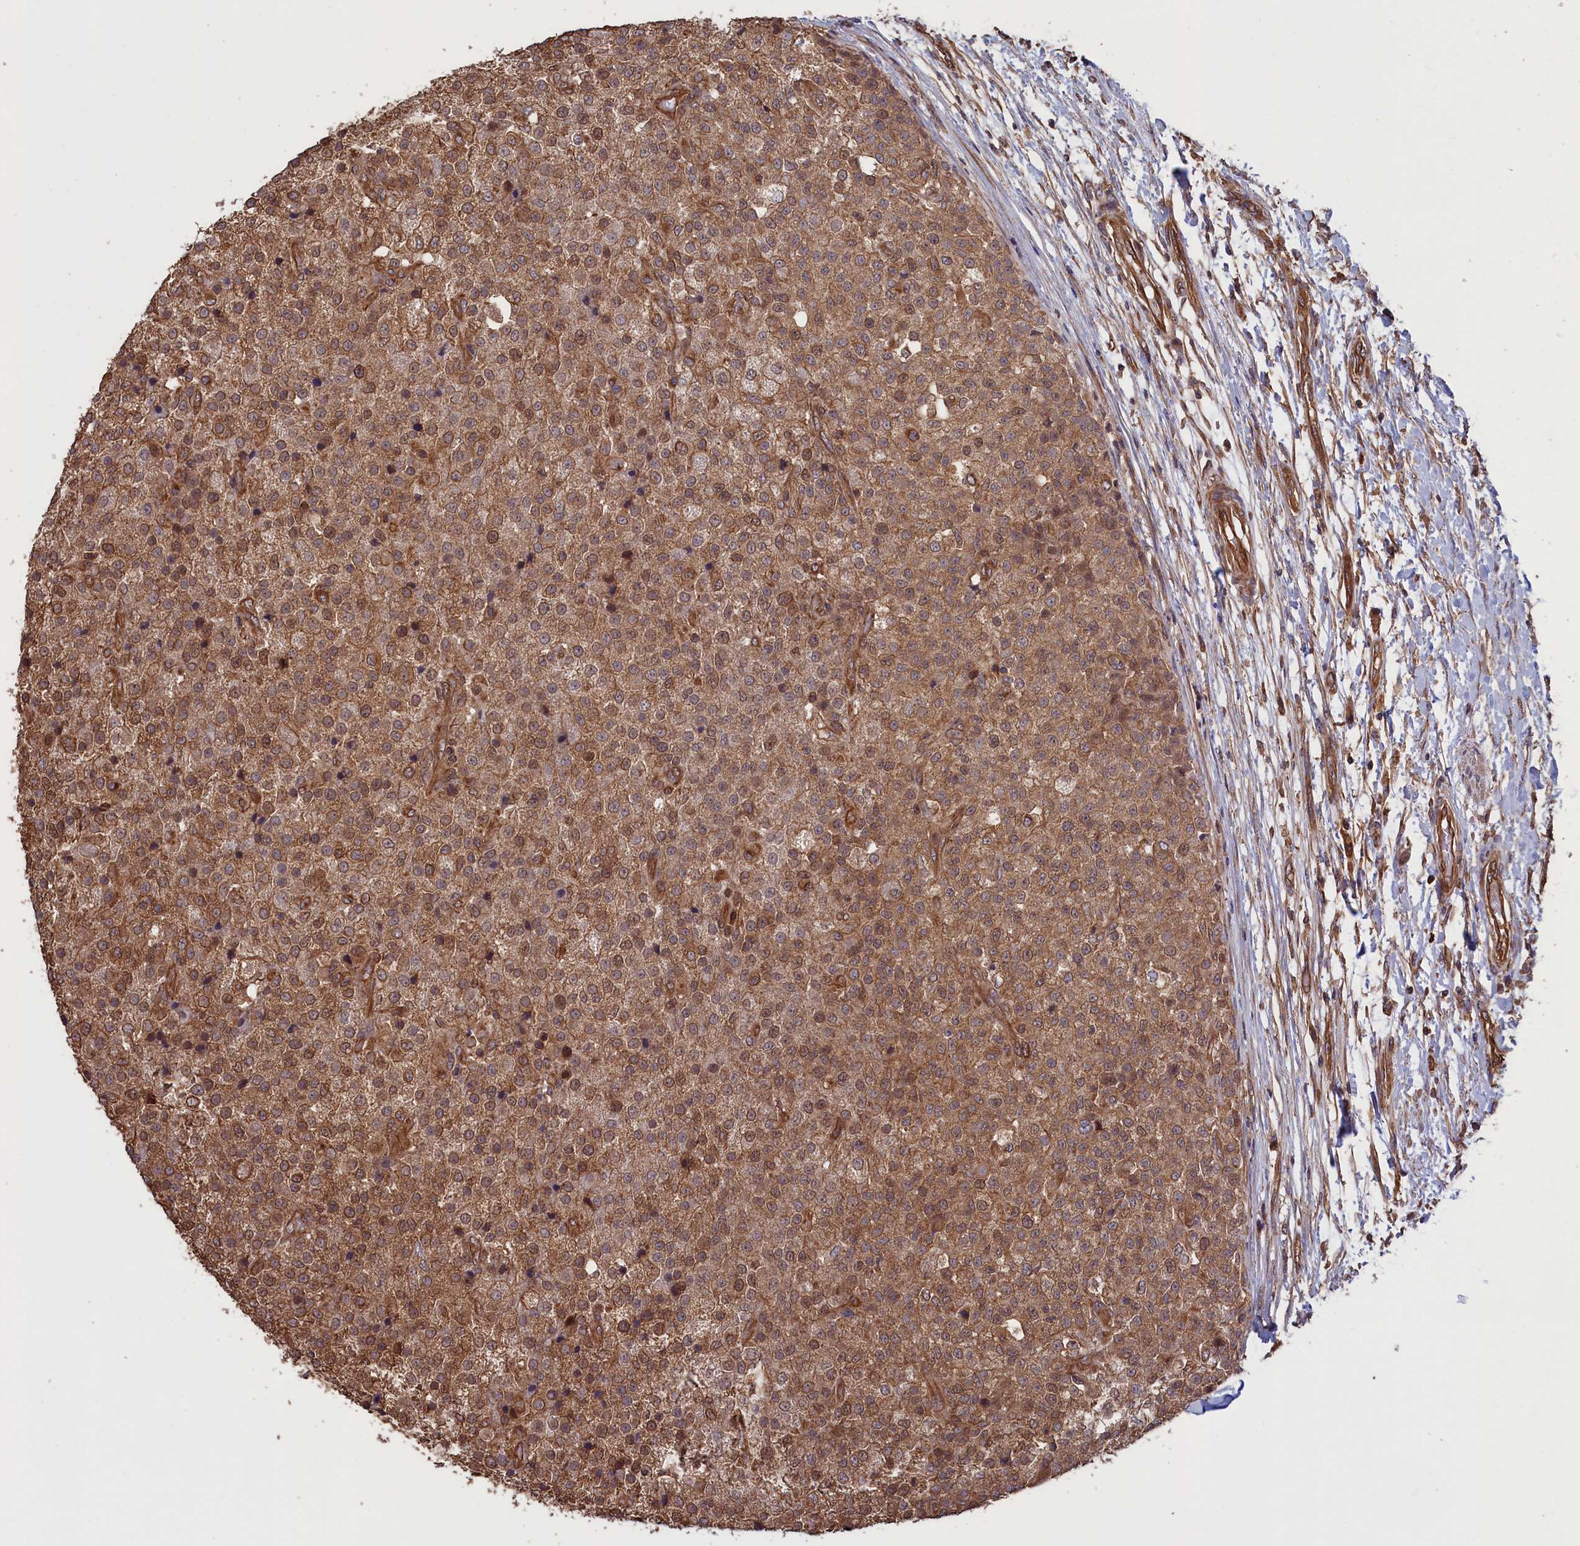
{"staining": {"intensity": "moderate", "quantity": ">75%", "location": "cytoplasmic/membranous"}, "tissue": "testis cancer", "cell_type": "Tumor cells", "image_type": "cancer", "snomed": [{"axis": "morphology", "description": "Seminoma, NOS"}, {"axis": "topography", "description": "Testis"}], "caption": "Testis cancer (seminoma) stained with DAB (3,3'-diaminobenzidine) immunohistochemistry exhibits medium levels of moderate cytoplasmic/membranous expression in approximately >75% of tumor cells.", "gene": "DAPK3", "patient": {"sex": "male", "age": 59}}